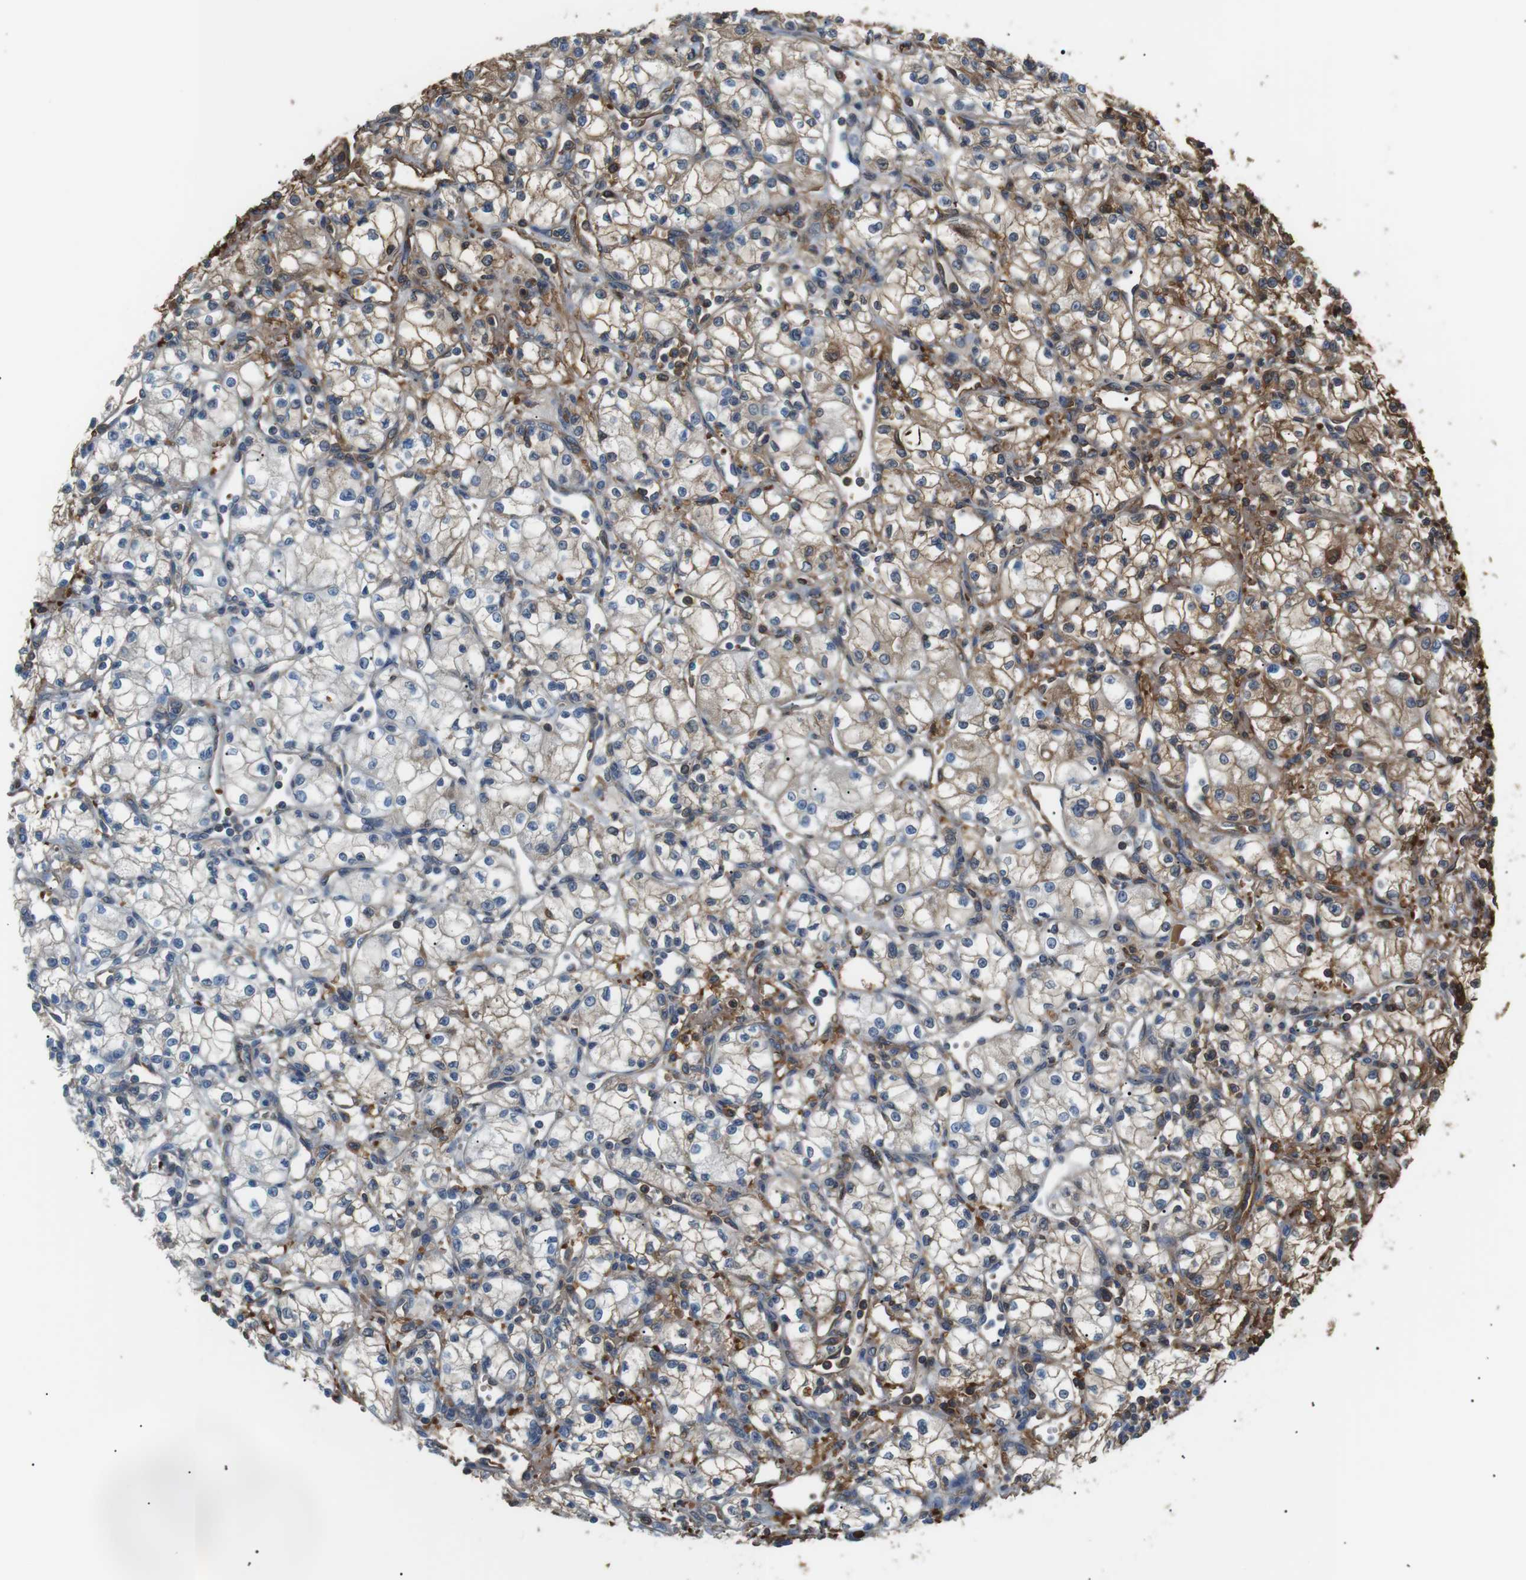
{"staining": {"intensity": "moderate", "quantity": ">75%", "location": "cytoplasmic/membranous"}, "tissue": "renal cancer", "cell_type": "Tumor cells", "image_type": "cancer", "snomed": [{"axis": "morphology", "description": "Normal tissue, NOS"}, {"axis": "morphology", "description": "Adenocarcinoma, NOS"}, {"axis": "topography", "description": "Kidney"}], "caption": "This is an image of immunohistochemistry staining of renal cancer, which shows moderate positivity in the cytoplasmic/membranous of tumor cells.", "gene": "ADCY10", "patient": {"sex": "male", "age": 59}}